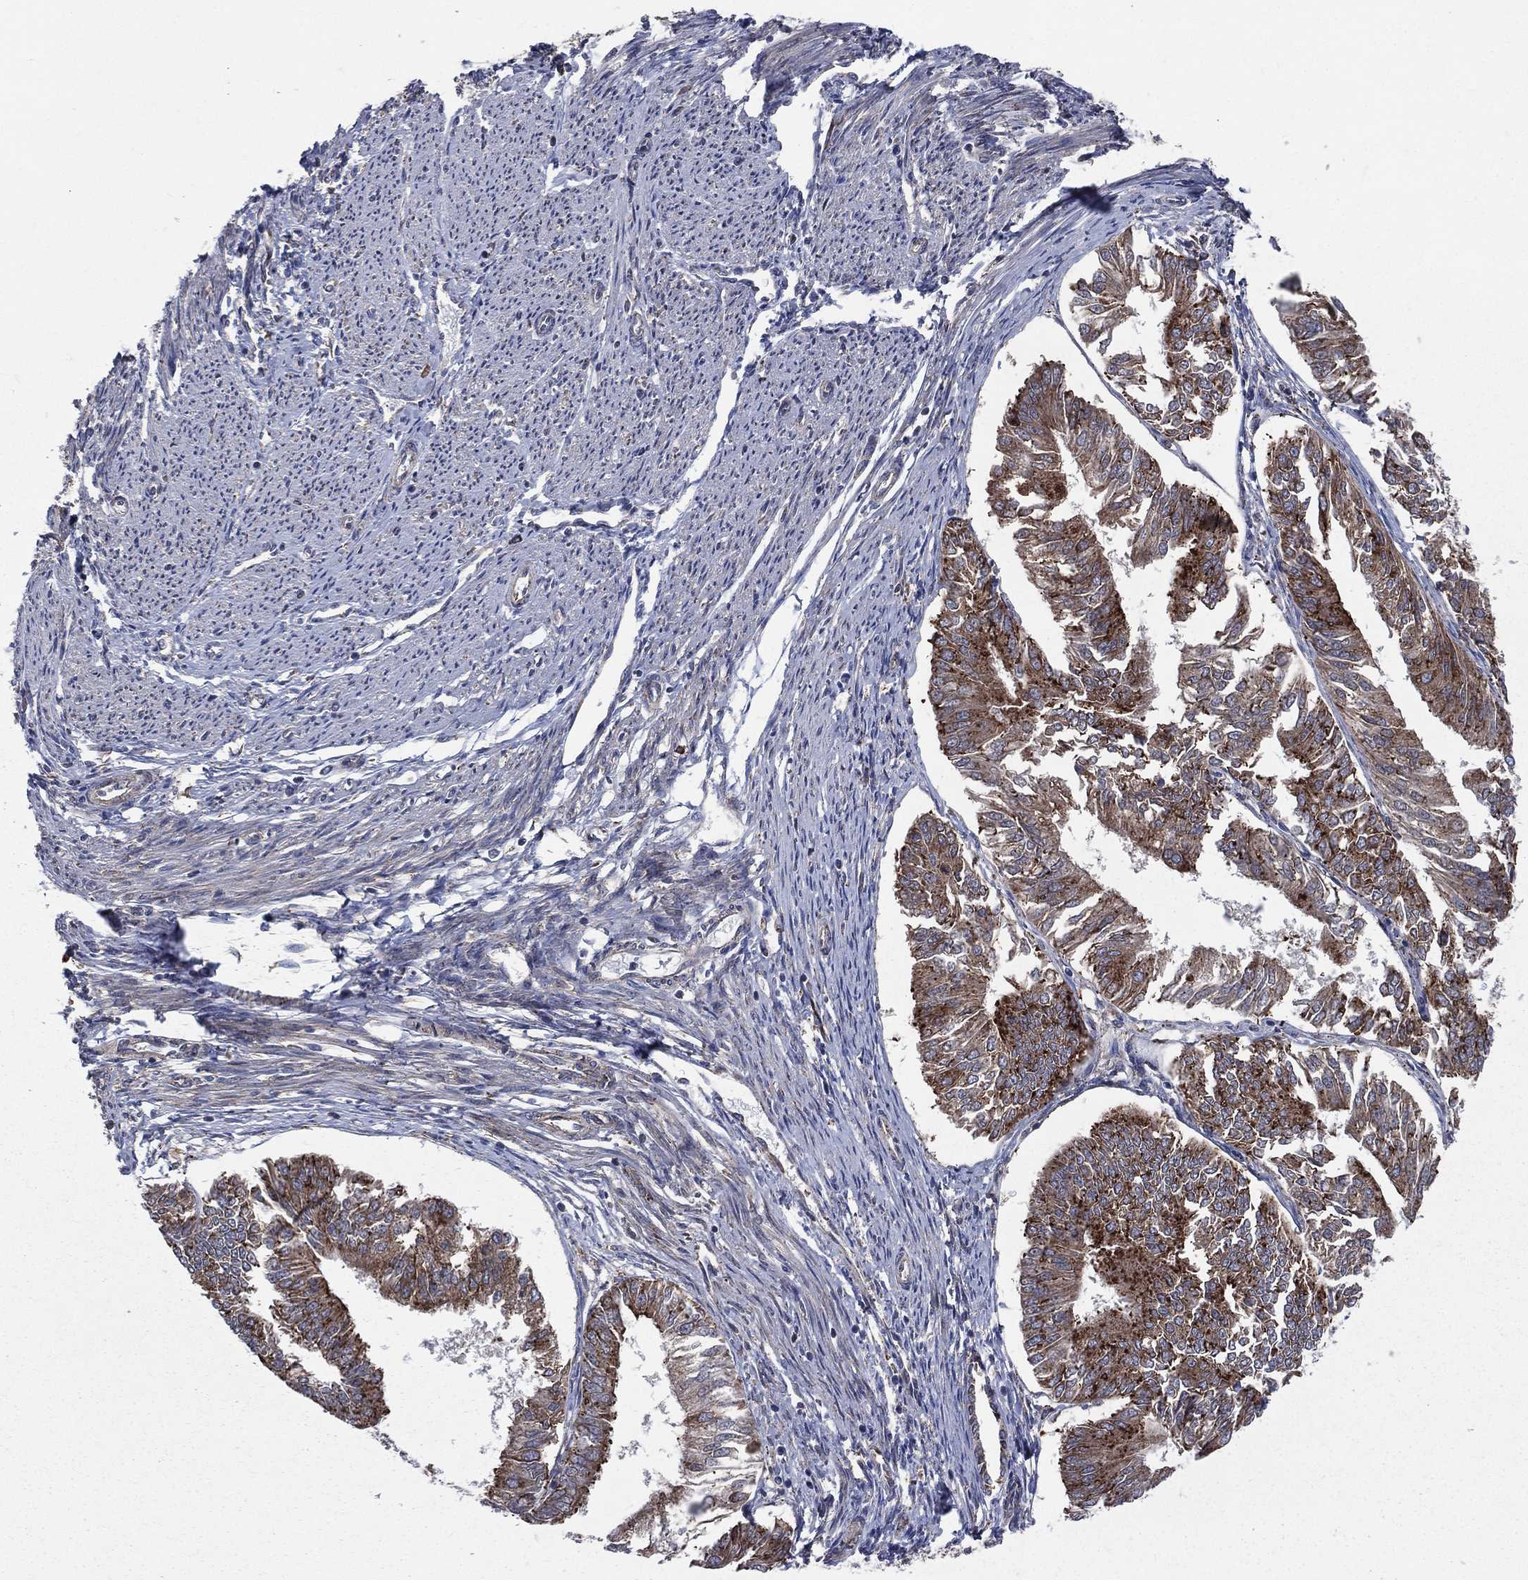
{"staining": {"intensity": "strong", "quantity": ">75%", "location": "cytoplasmic/membranous"}, "tissue": "endometrial cancer", "cell_type": "Tumor cells", "image_type": "cancer", "snomed": [{"axis": "morphology", "description": "Adenocarcinoma, NOS"}, {"axis": "topography", "description": "Endometrium"}], "caption": "The immunohistochemical stain shows strong cytoplasmic/membranous expression in tumor cells of adenocarcinoma (endometrial) tissue. (DAB (3,3'-diaminobenzidine) = brown stain, brightfield microscopy at high magnification).", "gene": "CCDC159", "patient": {"sex": "female", "age": 58}}